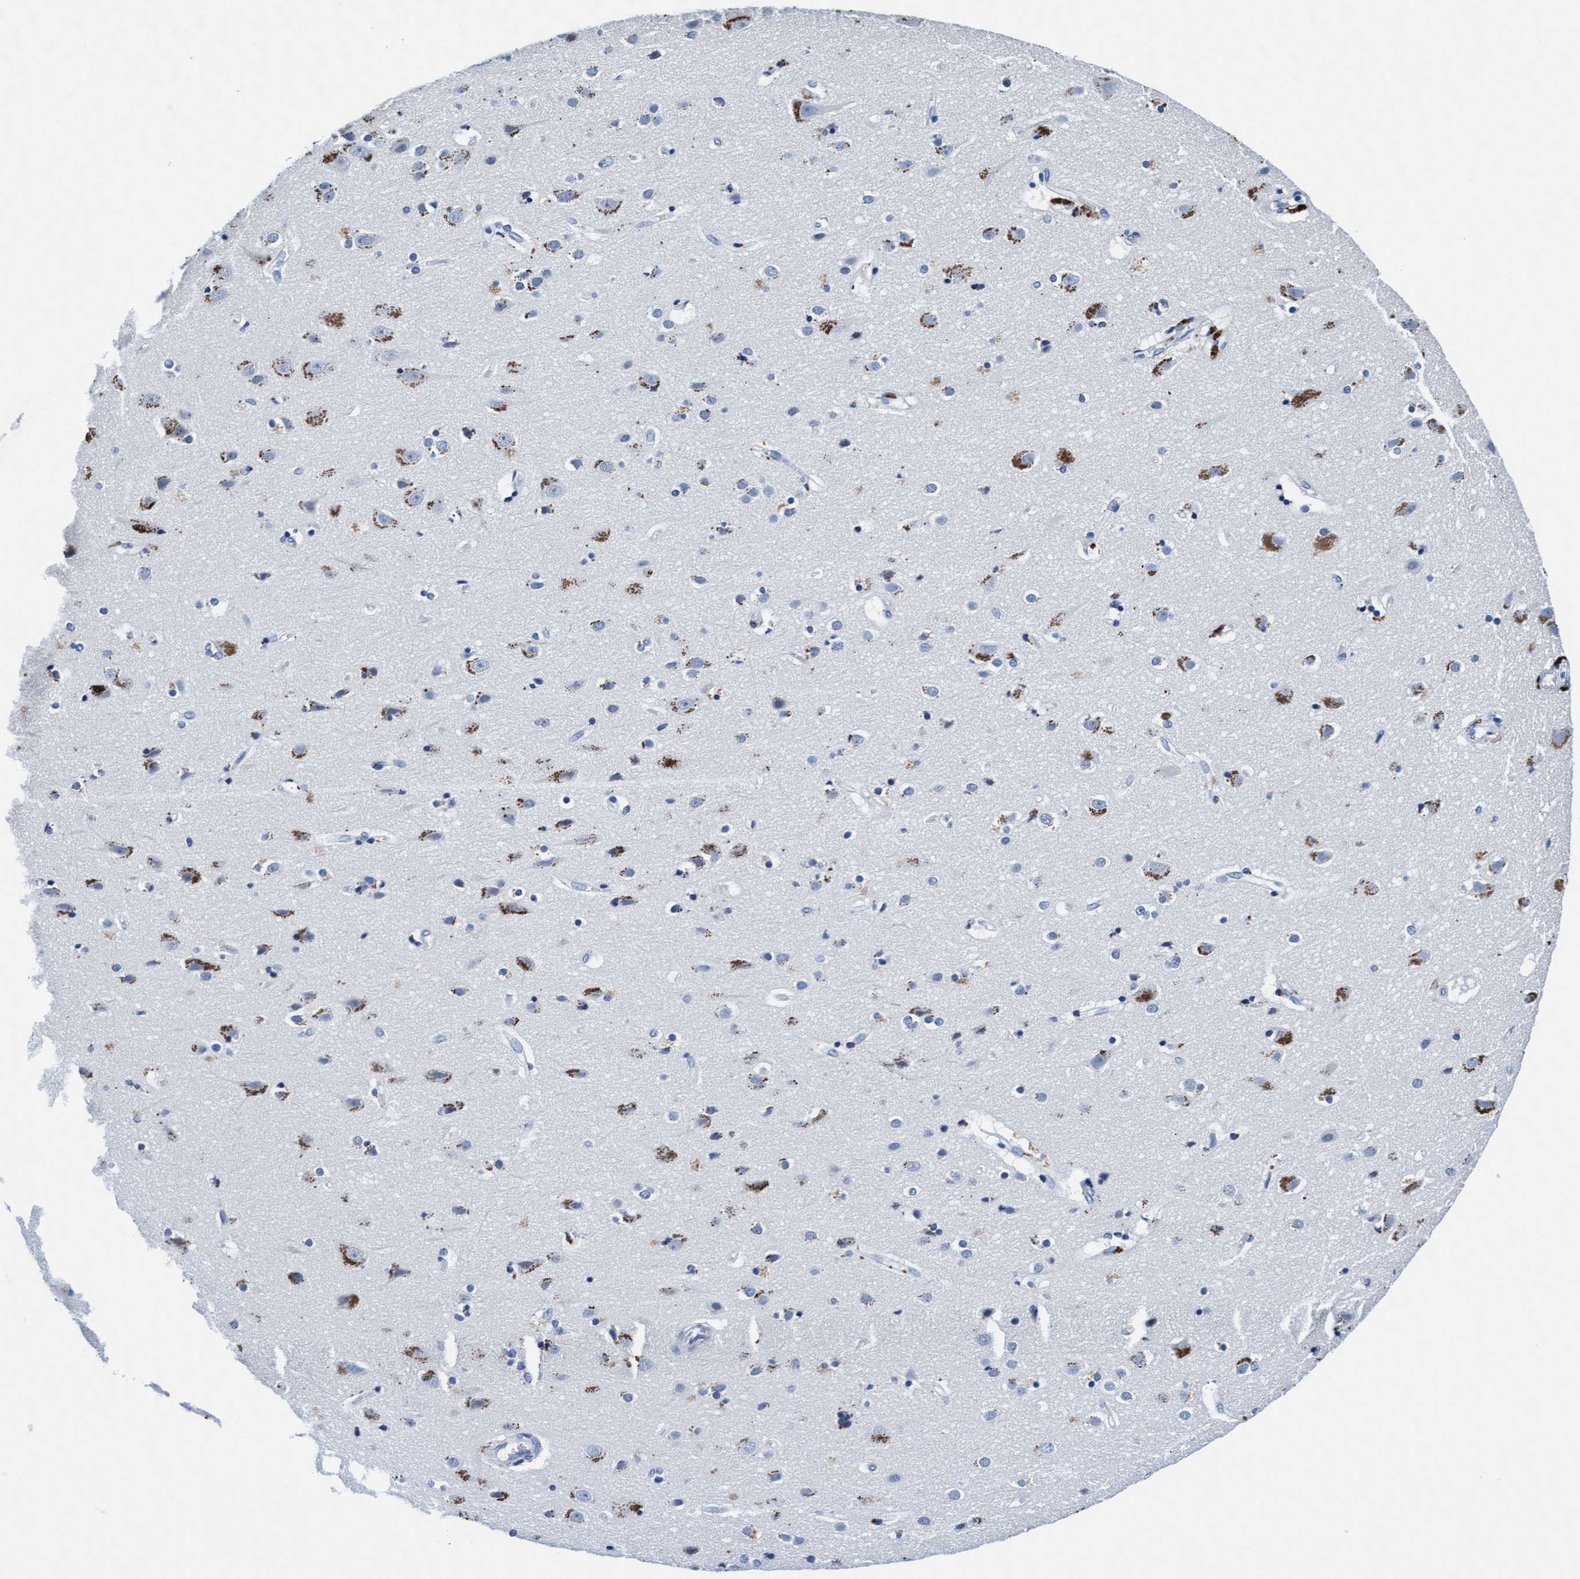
{"staining": {"intensity": "negative", "quantity": "none", "location": "none"}, "tissue": "cerebral cortex", "cell_type": "Endothelial cells", "image_type": "normal", "snomed": [{"axis": "morphology", "description": "Normal tissue, NOS"}, {"axis": "topography", "description": "Cerebral cortex"}], "caption": "Immunohistochemical staining of normal human cerebral cortex shows no significant staining in endothelial cells.", "gene": "ARSG", "patient": {"sex": "male", "age": 54}}